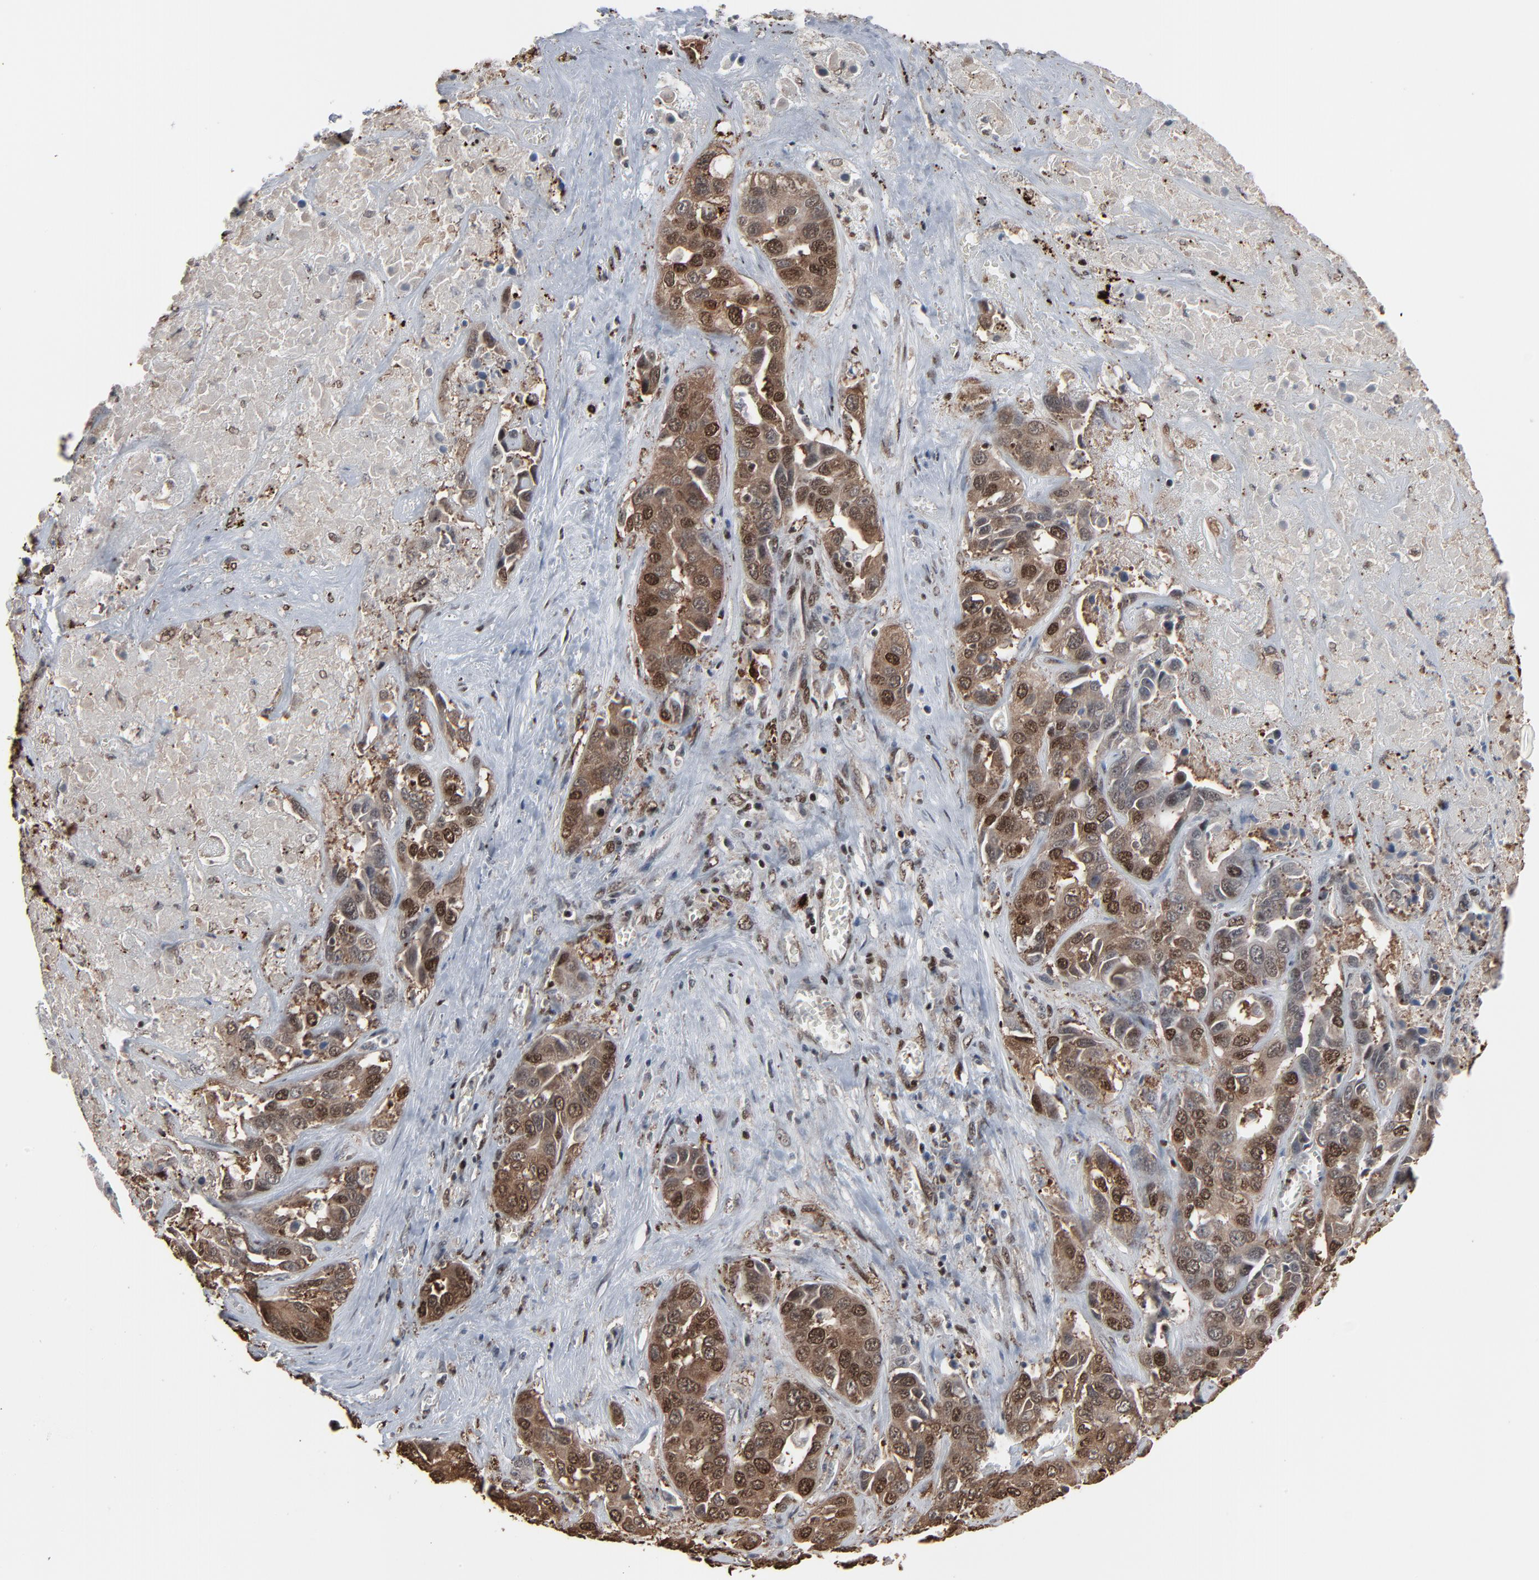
{"staining": {"intensity": "strong", "quantity": ">75%", "location": "cytoplasmic/membranous,nuclear"}, "tissue": "liver cancer", "cell_type": "Tumor cells", "image_type": "cancer", "snomed": [{"axis": "morphology", "description": "Cholangiocarcinoma"}, {"axis": "topography", "description": "Liver"}], "caption": "Protein expression analysis of liver cancer (cholangiocarcinoma) shows strong cytoplasmic/membranous and nuclear expression in approximately >75% of tumor cells.", "gene": "MEIS2", "patient": {"sex": "female", "age": 52}}